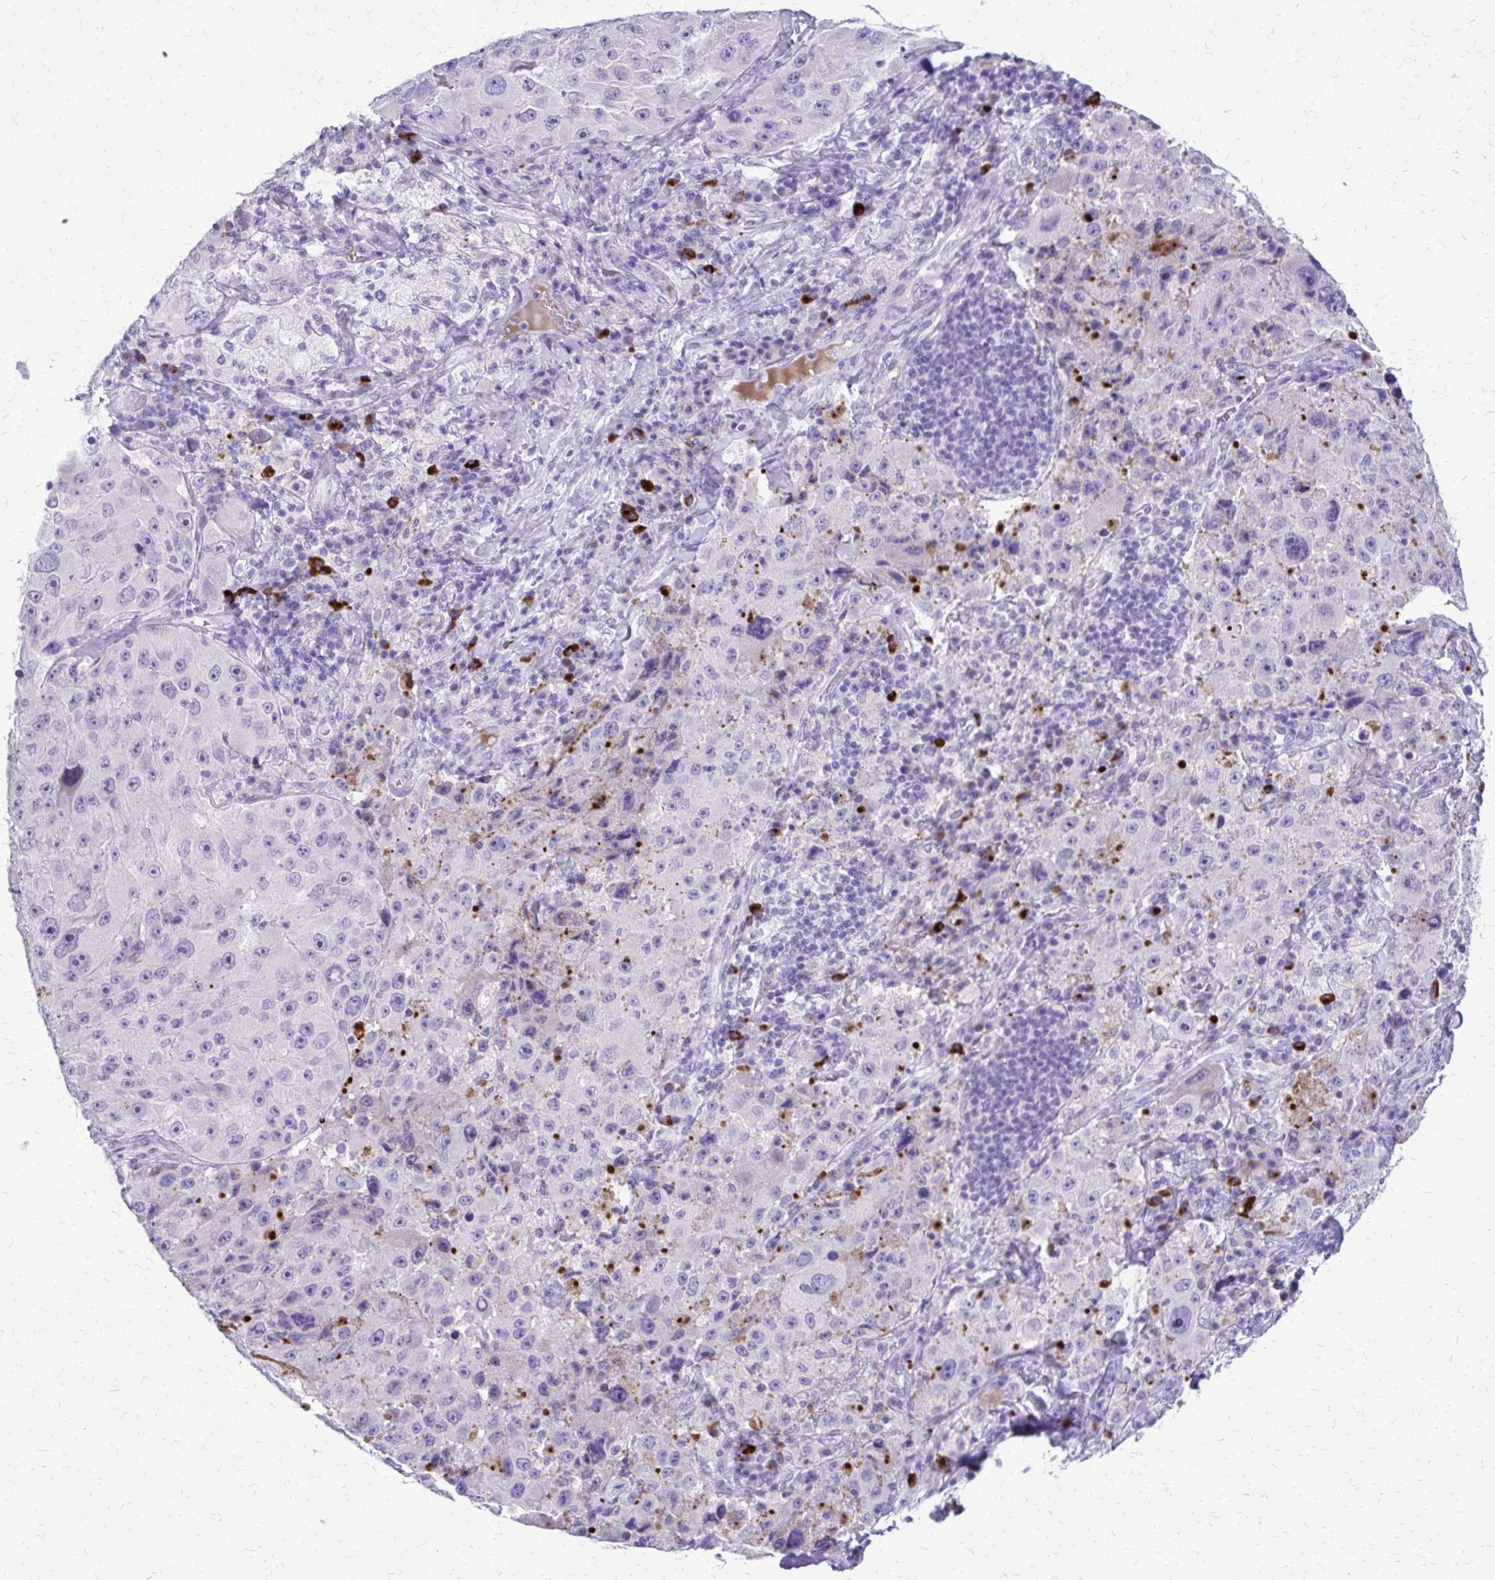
{"staining": {"intensity": "negative", "quantity": "none", "location": "none"}, "tissue": "melanoma", "cell_type": "Tumor cells", "image_type": "cancer", "snomed": [{"axis": "morphology", "description": "Malignant melanoma, Metastatic site"}, {"axis": "topography", "description": "Lymph node"}], "caption": "Histopathology image shows no significant protein expression in tumor cells of melanoma.", "gene": "SATL1", "patient": {"sex": "male", "age": 62}}